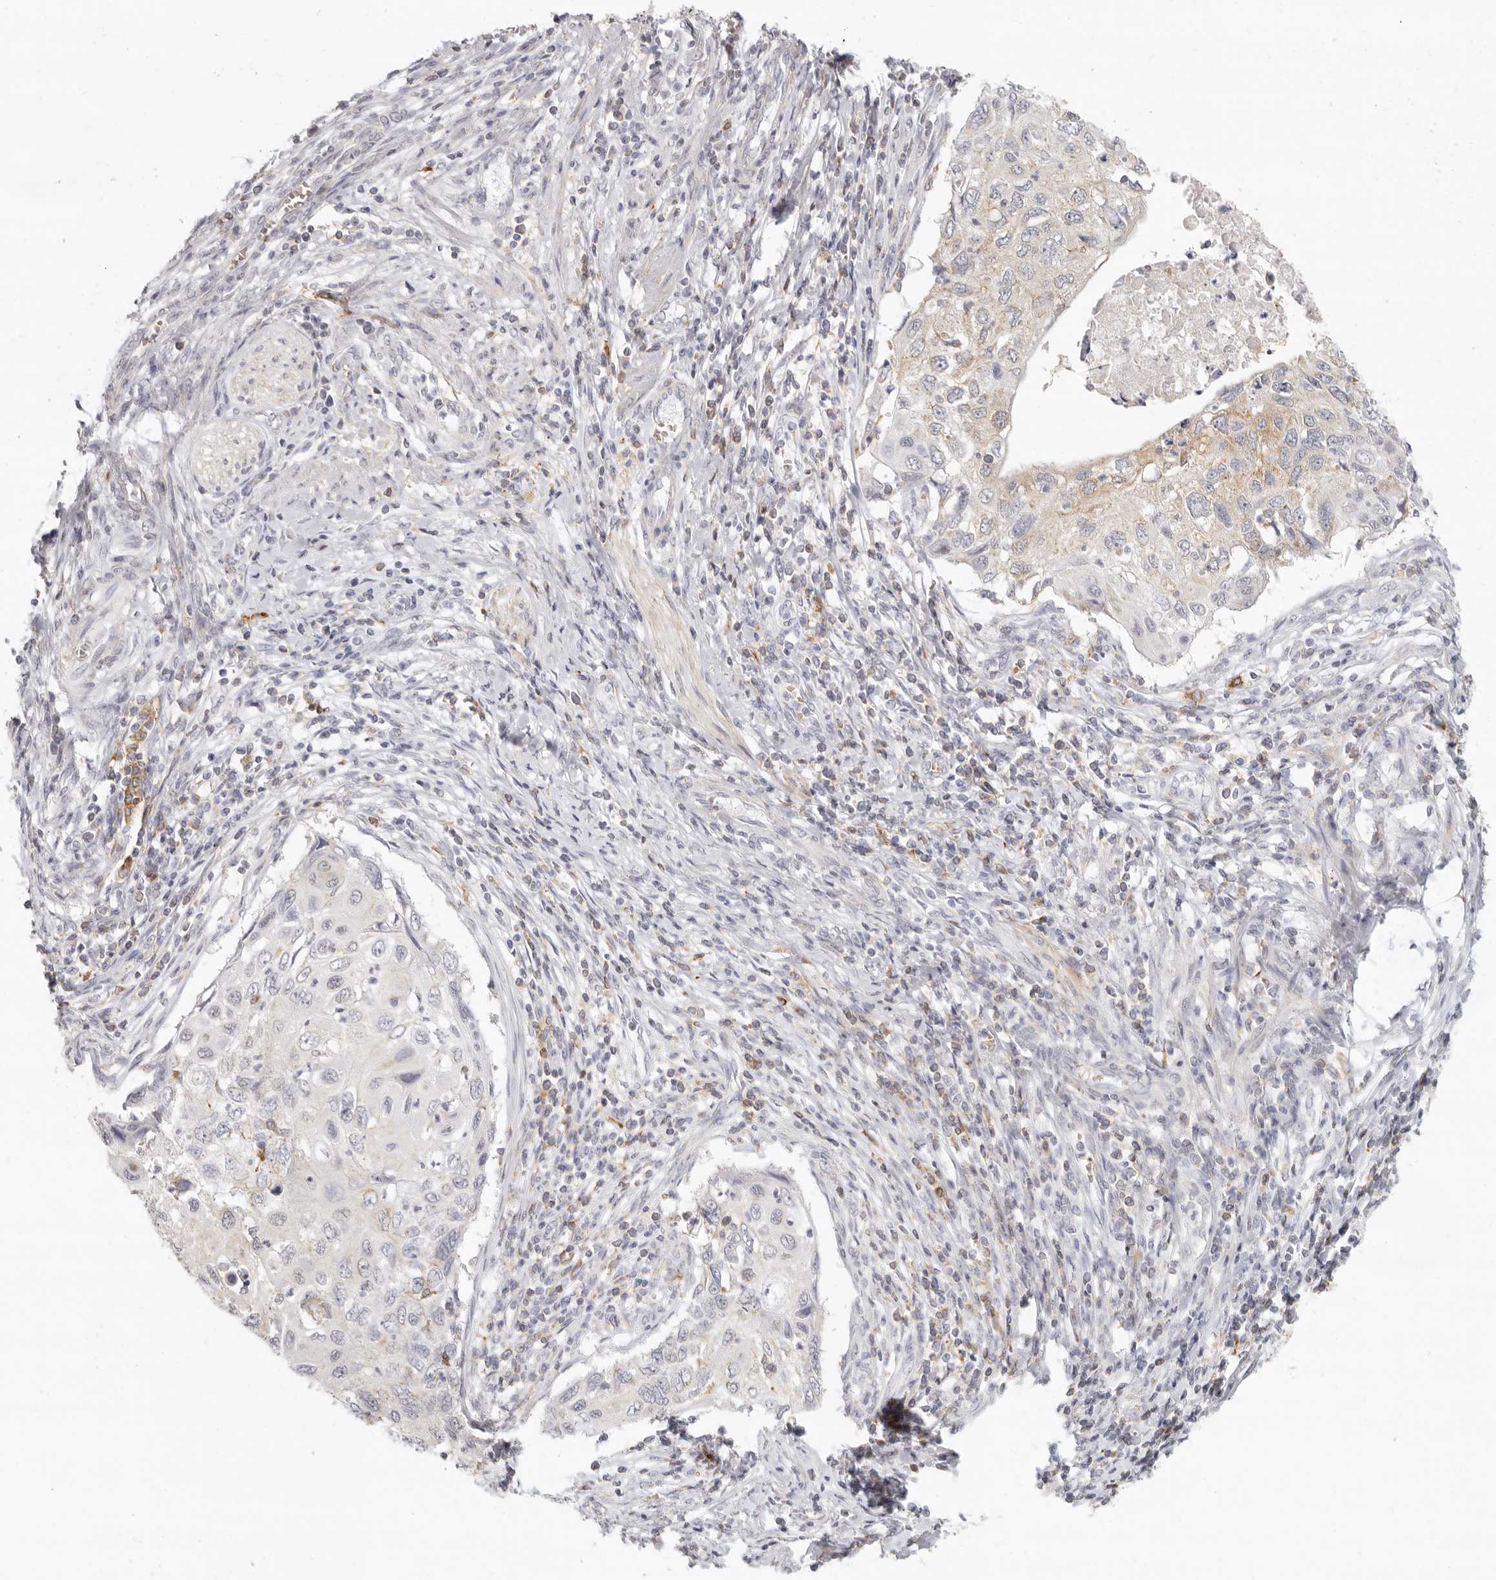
{"staining": {"intensity": "weak", "quantity": "<25%", "location": "cytoplasmic/membranous"}, "tissue": "cervical cancer", "cell_type": "Tumor cells", "image_type": "cancer", "snomed": [{"axis": "morphology", "description": "Squamous cell carcinoma, NOS"}, {"axis": "topography", "description": "Cervix"}], "caption": "Human cervical cancer (squamous cell carcinoma) stained for a protein using IHC reveals no expression in tumor cells.", "gene": "NIBAN1", "patient": {"sex": "female", "age": 70}}